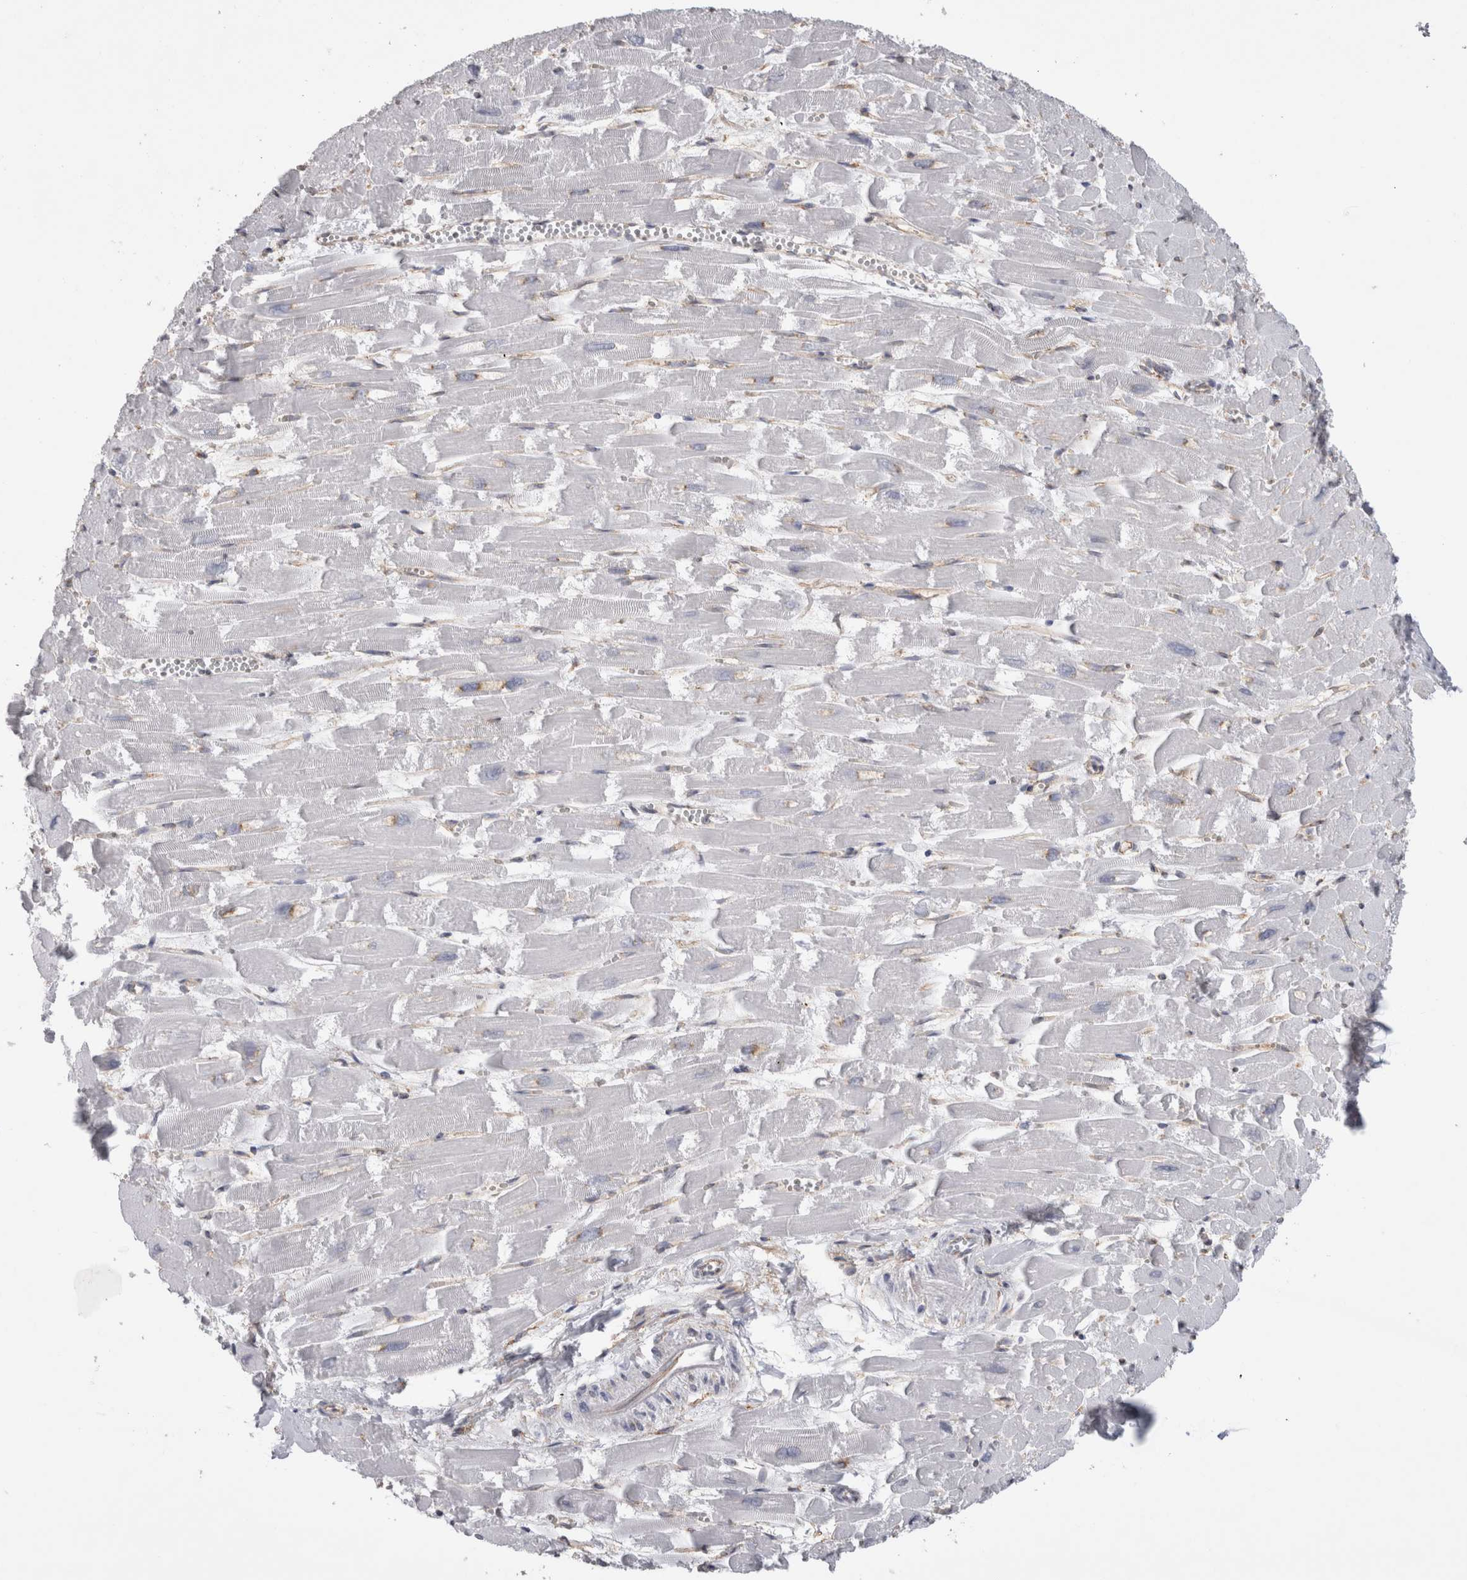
{"staining": {"intensity": "weak", "quantity": ">75%", "location": "cytoplasmic/membranous"}, "tissue": "heart muscle", "cell_type": "Cardiomyocytes", "image_type": "normal", "snomed": [{"axis": "morphology", "description": "Normal tissue, NOS"}, {"axis": "topography", "description": "Heart"}], "caption": "Protein expression analysis of unremarkable heart muscle shows weak cytoplasmic/membranous expression in about >75% of cardiomyocytes. The staining is performed using DAB (3,3'-diaminobenzidine) brown chromogen to label protein expression. The nuclei are counter-stained blue using hematoxylin.", "gene": "ATXN3L", "patient": {"sex": "male", "age": 54}}